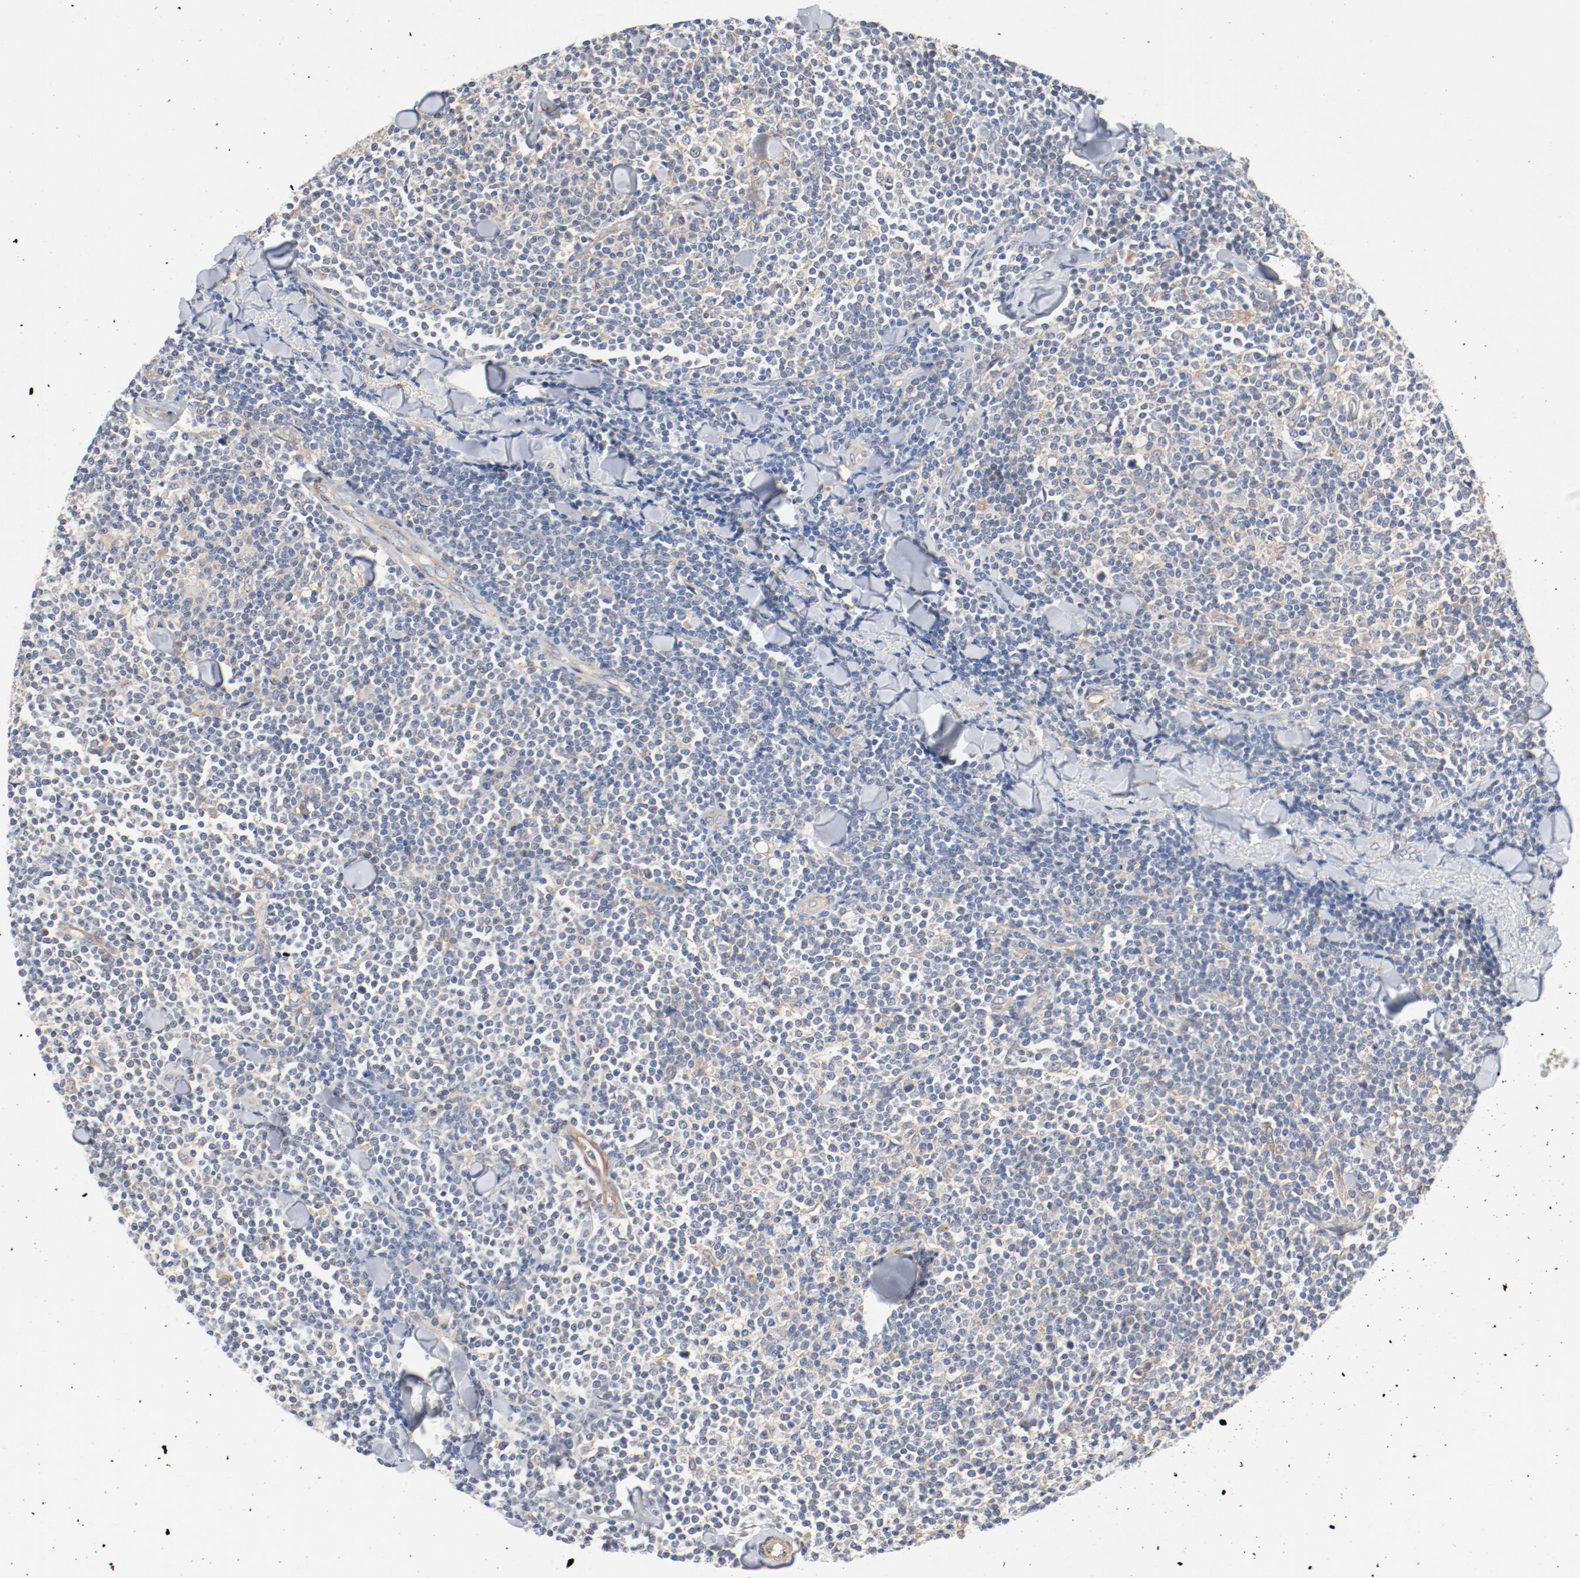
{"staining": {"intensity": "negative", "quantity": "none", "location": "none"}, "tissue": "lymphoma", "cell_type": "Tumor cells", "image_type": "cancer", "snomed": [{"axis": "morphology", "description": "Malignant lymphoma, non-Hodgkin's type, Low grade"}, {"axis": "topography", "description": "Soft tissue"}], "caption": "The photomicrograph exhibits no staining of tumor cells in malignant lymphoma, non-Hodgkin's type (low-grade). Brightfield microscopy of IHC stained with DAB (brown) and hematoxylin (blue), captured at high magnification.", "gene": "ILK", "patient": {"sex": "male", "age": 92}}